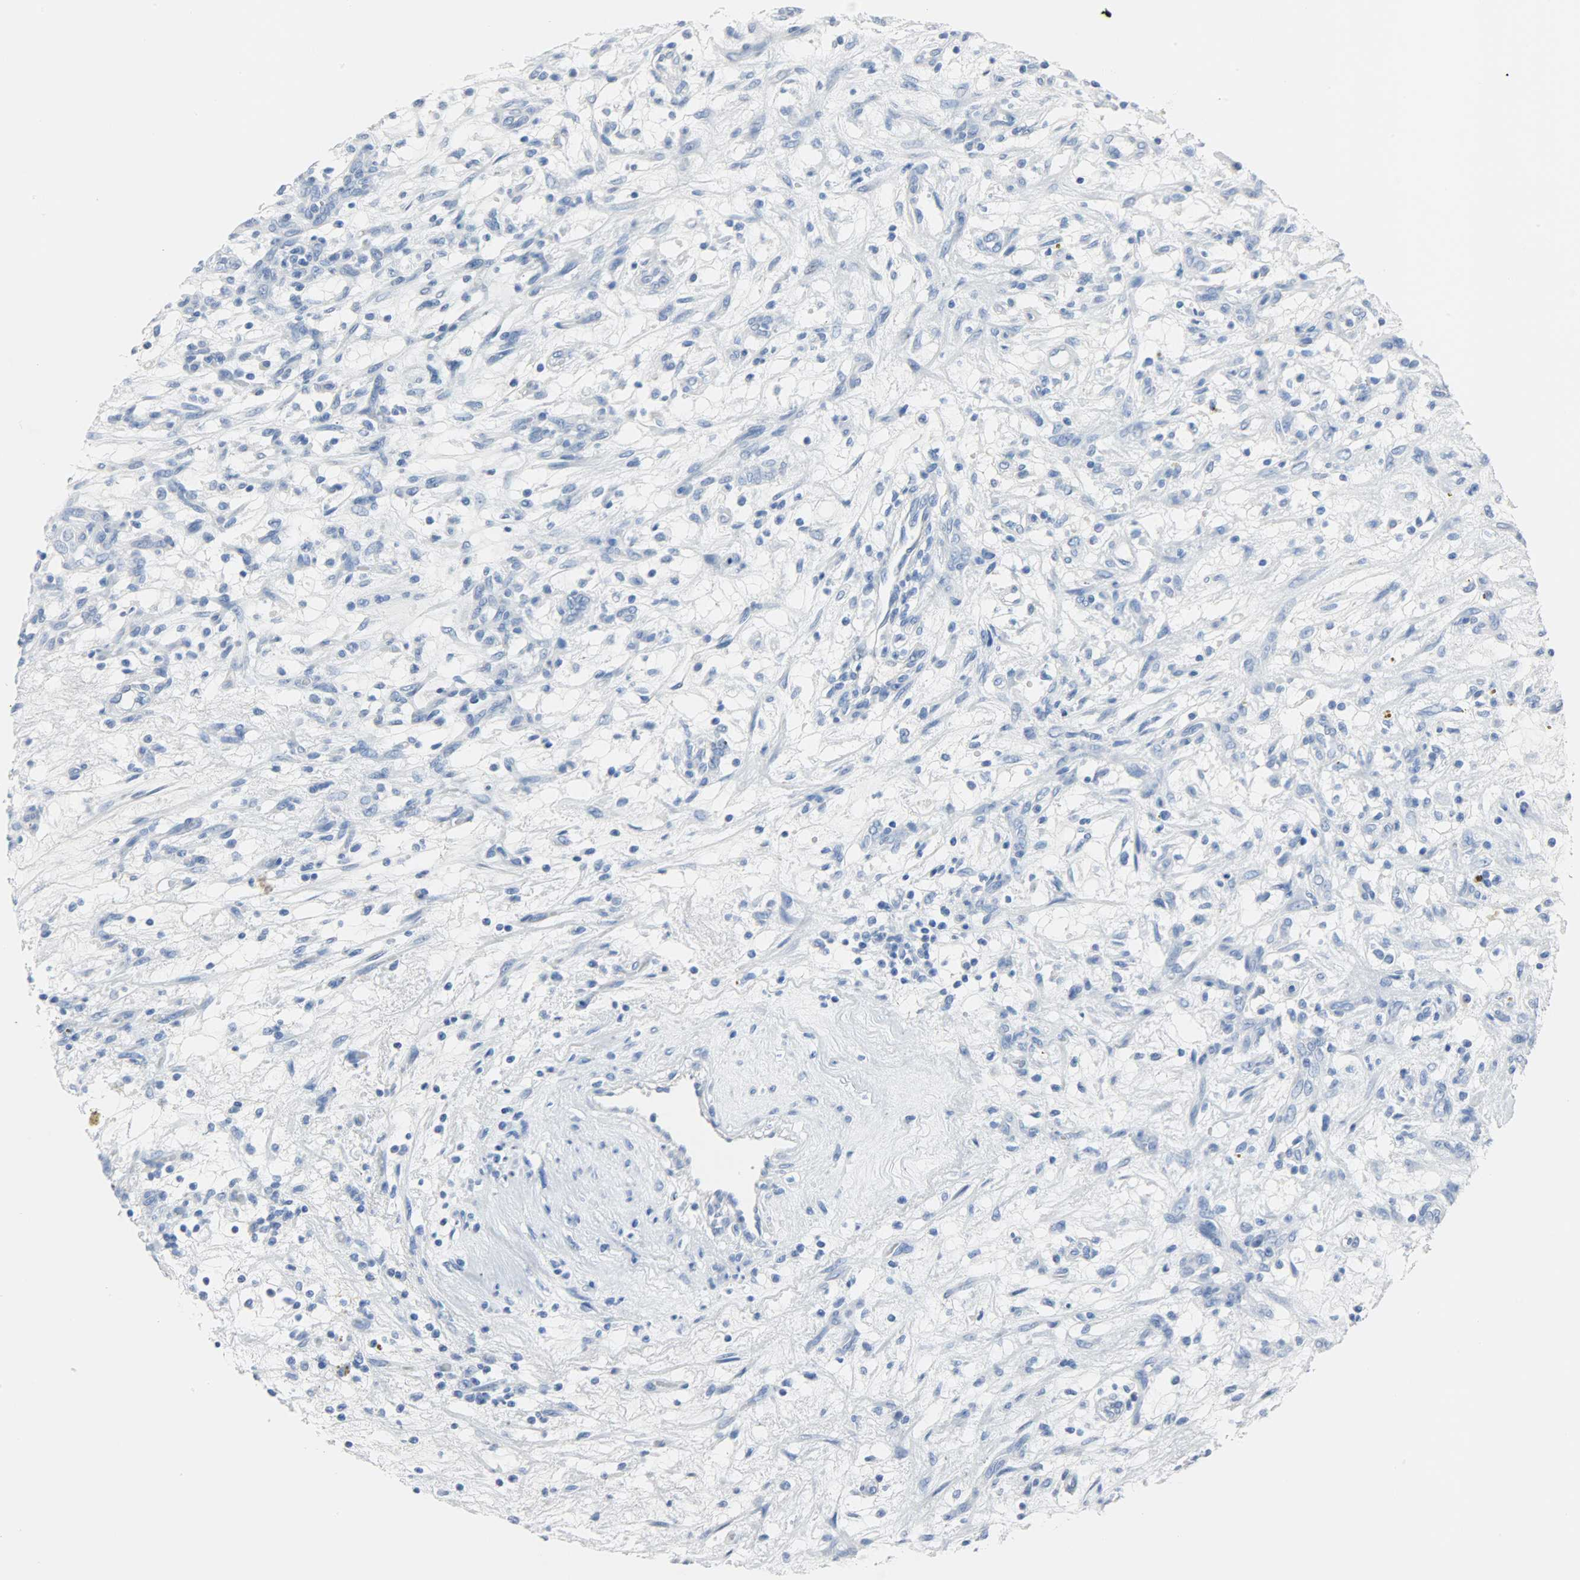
{"staining": {"intensity": "negative", "quantity": "none", "location": "none"}, "tissue": "renal cancer", "cell_type": "Tumor cells", "image_type": "cancer", "snomed": [{"axis": "morphology", "description": "Adenocarcinoma, NOS"}, {"axis": "topography", "description": "Kidney"}], "caption": "Tumor cells show no significant protein positivity in adenocarcinoma (renal).", "gene": "CA3", "patient": {"sex": "female", "age": 57}}